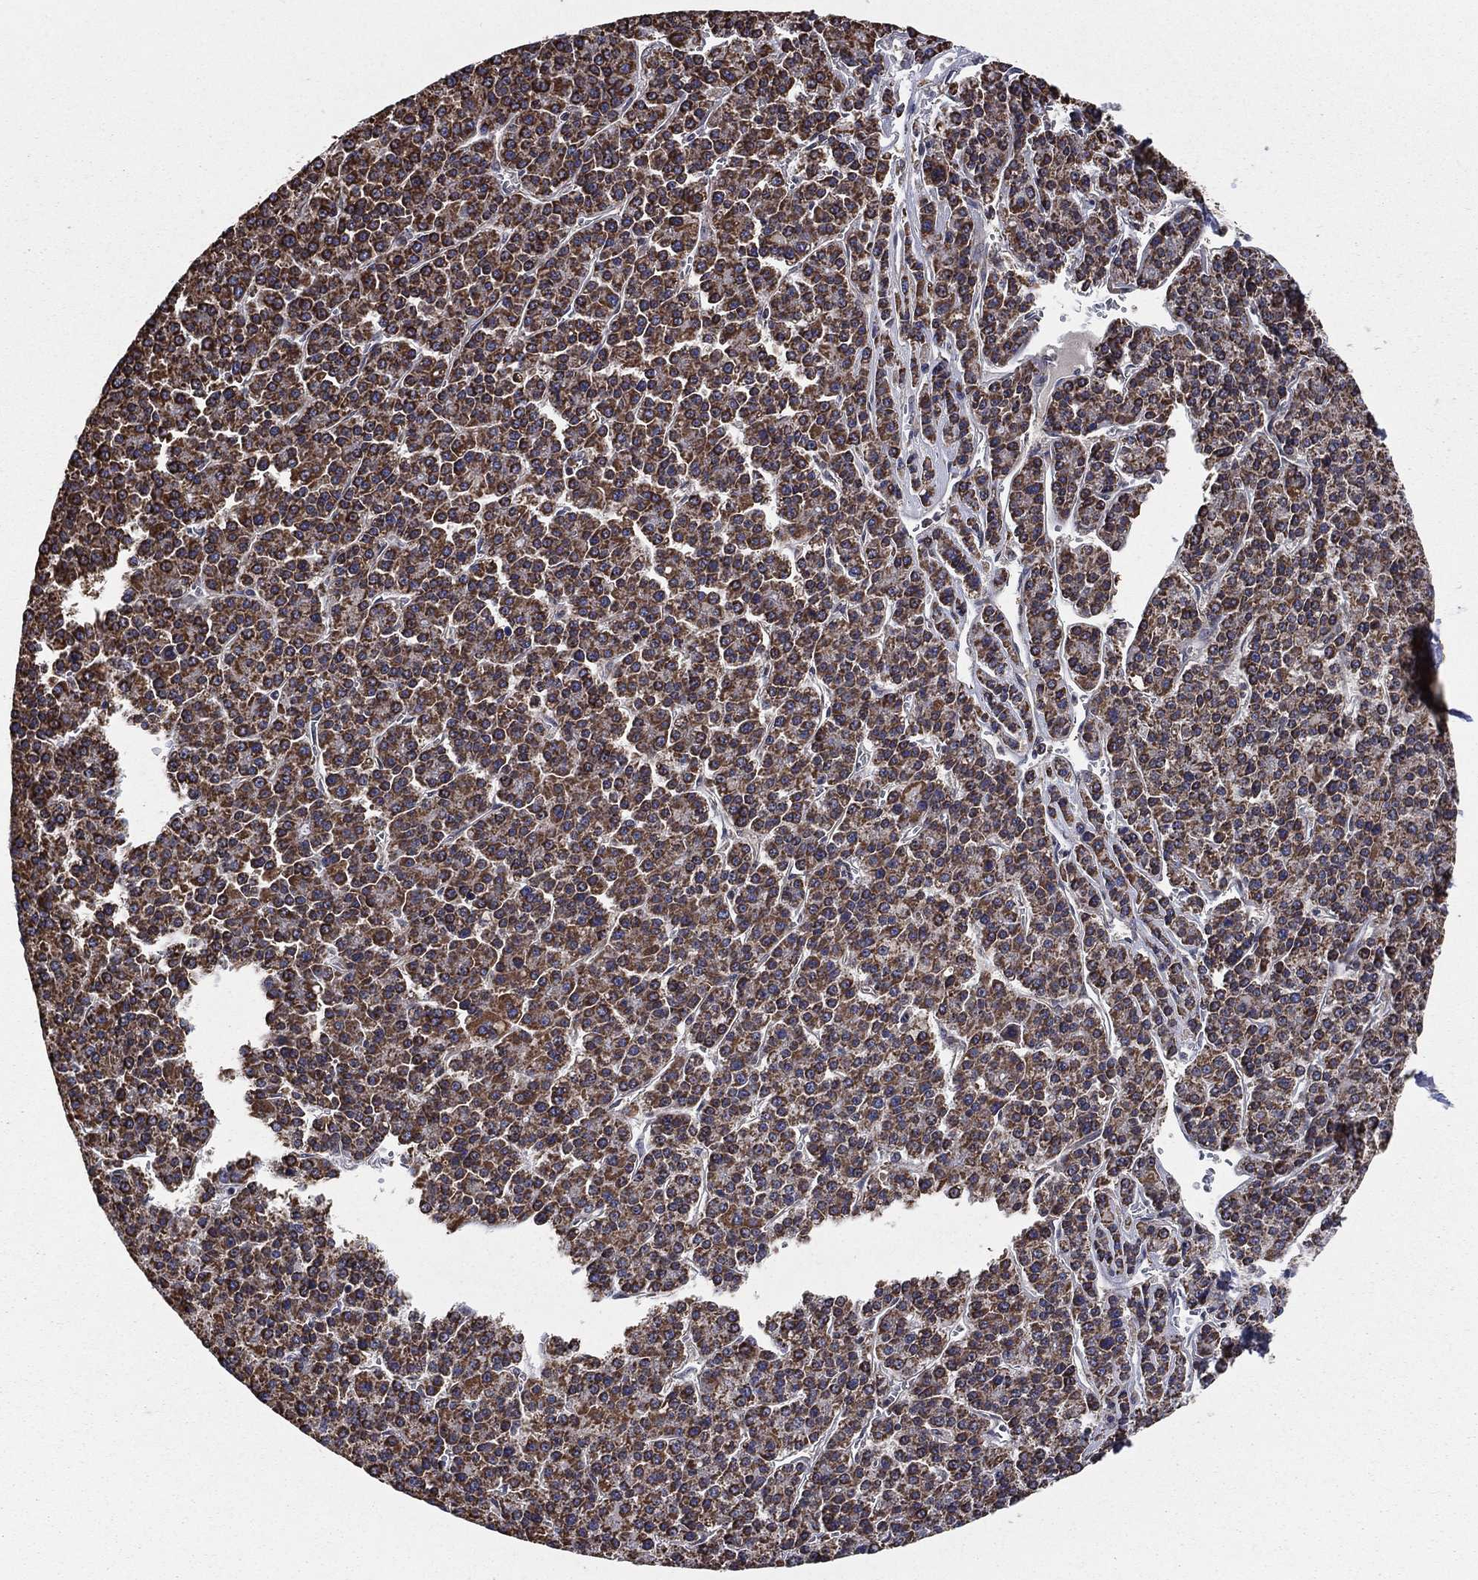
{"staining": {"intensity": "strong", "quantity": ">75%", "location": "cytoplasmic/membranous"}, "tissue": "liver cancer", "cell_type": "Tumor cells", "image_type": "cancer", "snomed": [{"axis": "morphology", "description": "Carcinoma, Hepatocellular, NOS"}, {"axis": "topography", "description": "Liver"}], "caption": "Immunohistochemical staining of hepatocellular carcinoma (liver) reveals high levels of strong cytoplasmic/membranous protein staining in approximately >75% of tumor cells.", "gene": "RIGI", "patient": {"sex": "female", "age": 58}}